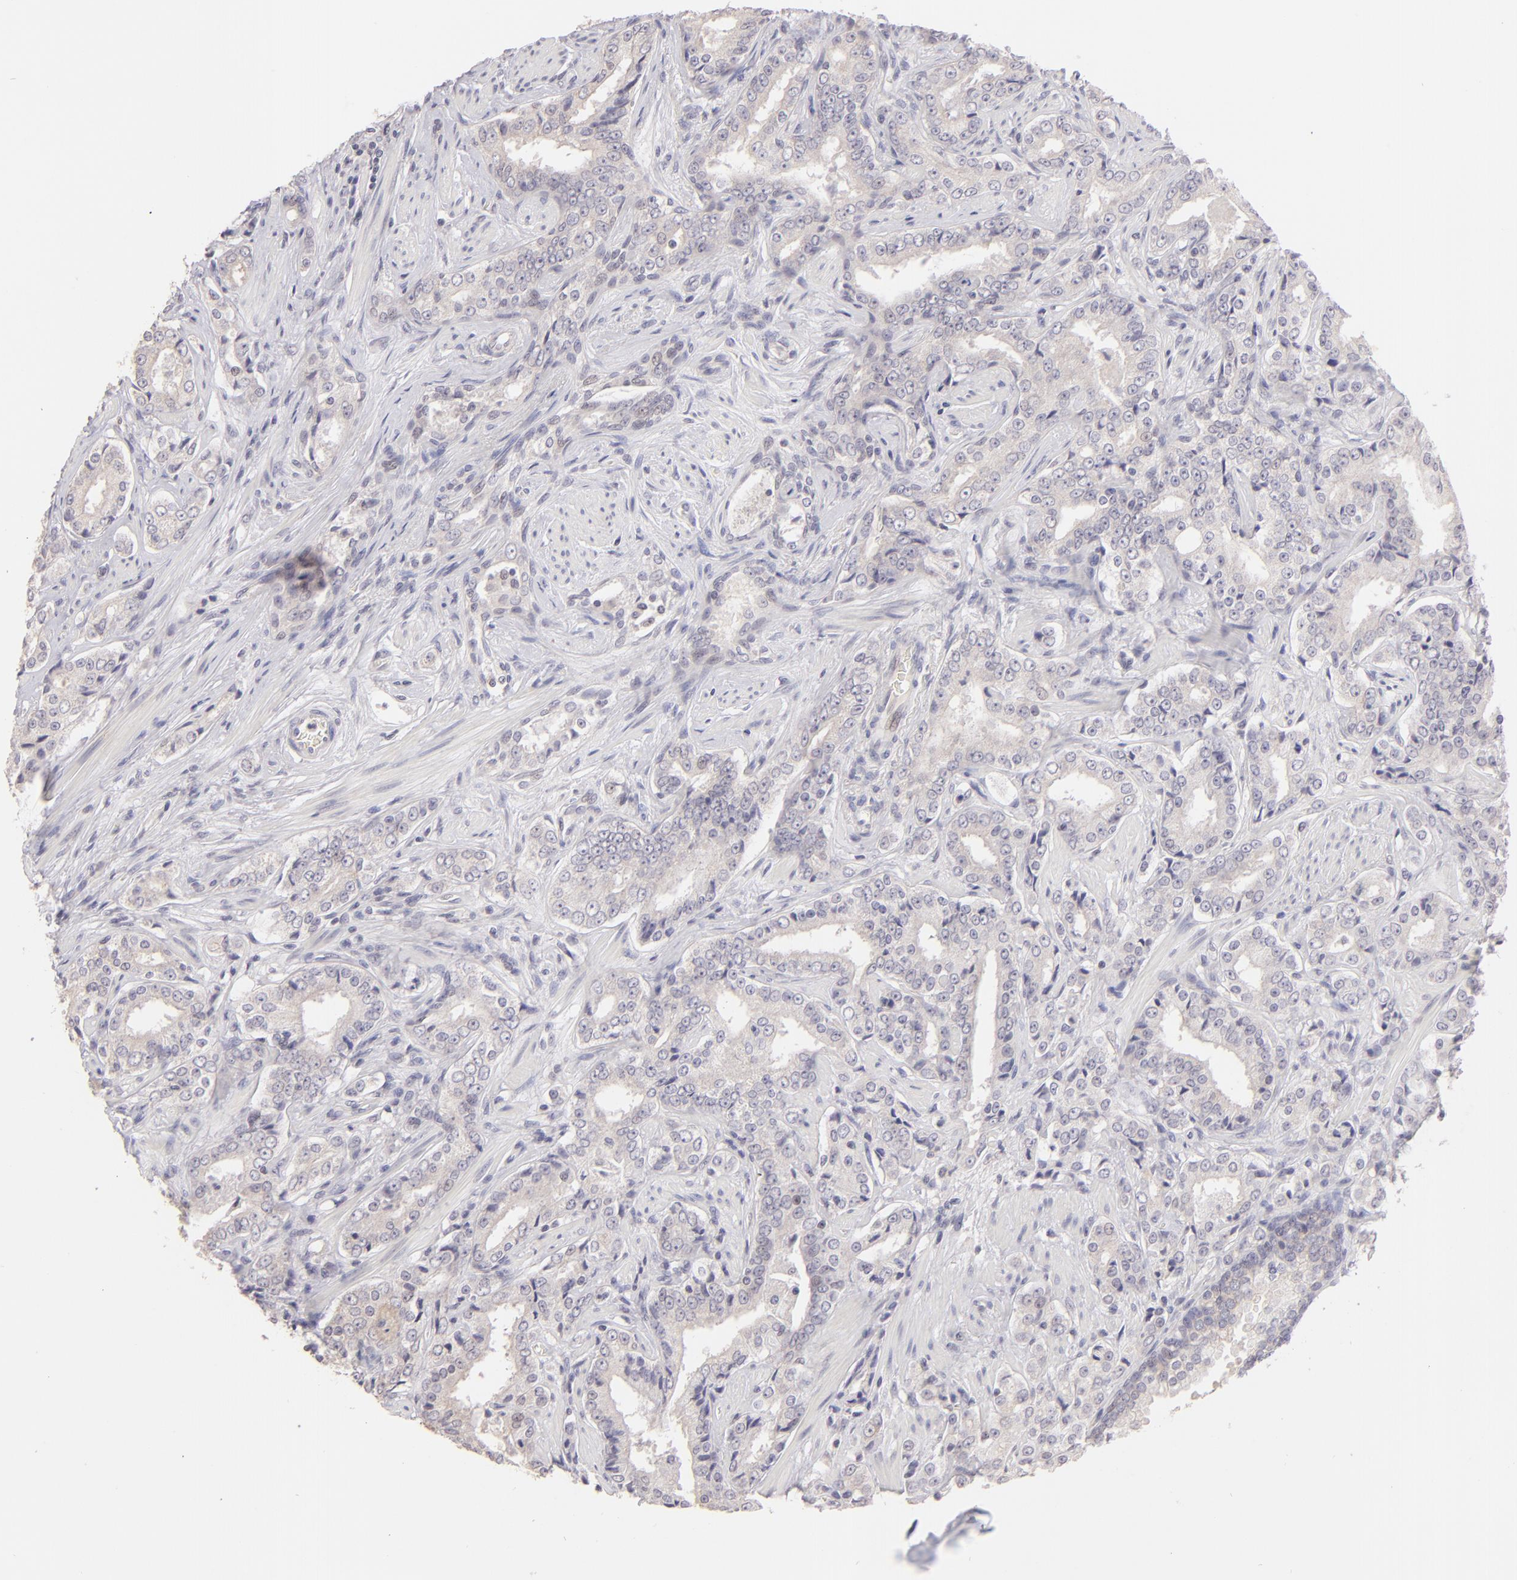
{"staining": {"intensity": "negative", "quantity": "none", "location": "none"}, "tissue": "prostate cancer", "cell_type": "Tumor cells", "image_type": "cancer", "snomed": [{"axis": "morphology", "description": "Adenocarcinoma, Medium grade"}, {"axis": "topography", "description": "Prostate"}], "caption": "IHC image of neoplastic tissue: human prostate cancer (medium-grade adenocarcinoma) stained with DAB displays no significant protein positivity in tumor cells.", "gene": "MAGEA1", "patient": {"sex": "male", "age": 60}}